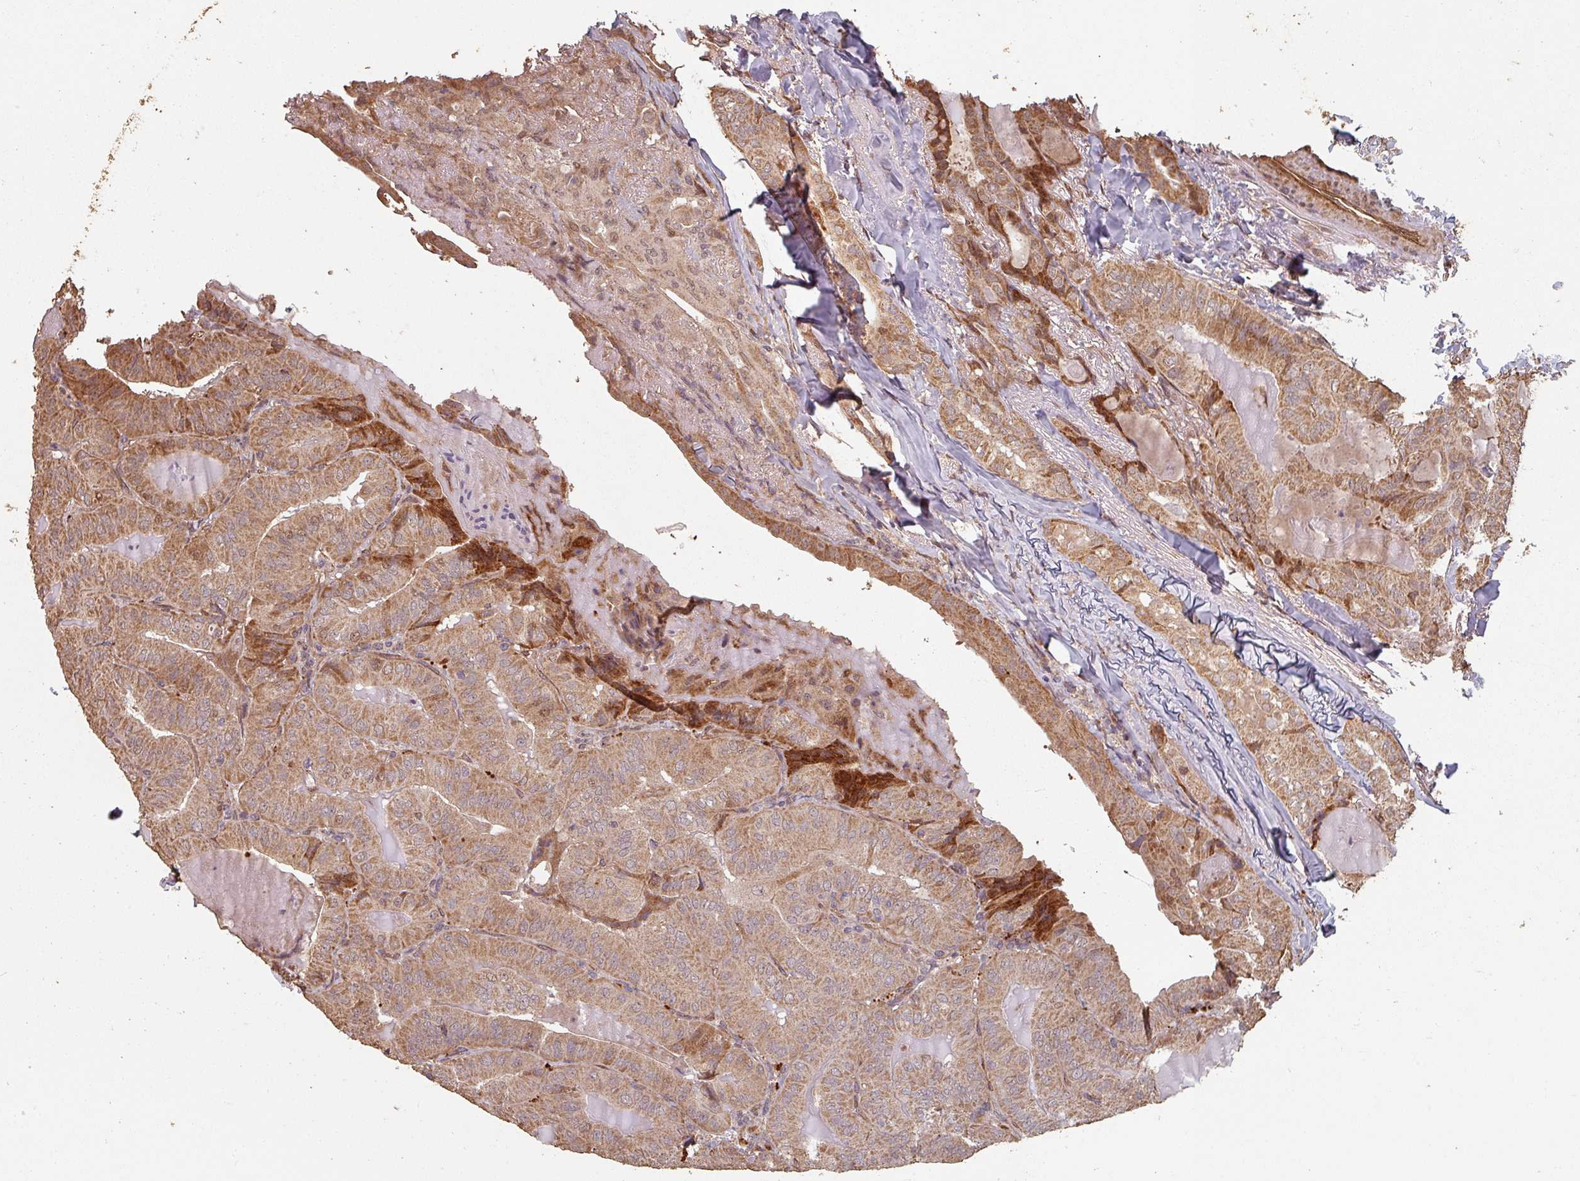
{"staining": {"intensity": "moderate", "quantity": ">75%", "location": "cytoplasmic/membranous"}, "tissue": "thyroid cancer", "cell_type": "Tumor cells", "image_type": "cancer", "snomed": [{"axis": "morphology", "description": "Papillary adenocarcinoma, NOS"}, {"axis": "topography", "description": "Thyroid gland"}], "caption": "This image shows IHC staining of human thyroid cancer (papillary adenocarcinoma), with medium moderate cytoplasmic/membranous expression in about >75% of tumor cells.", "gene": "EID1", "patient": {"sex": "female", "age": 68}}